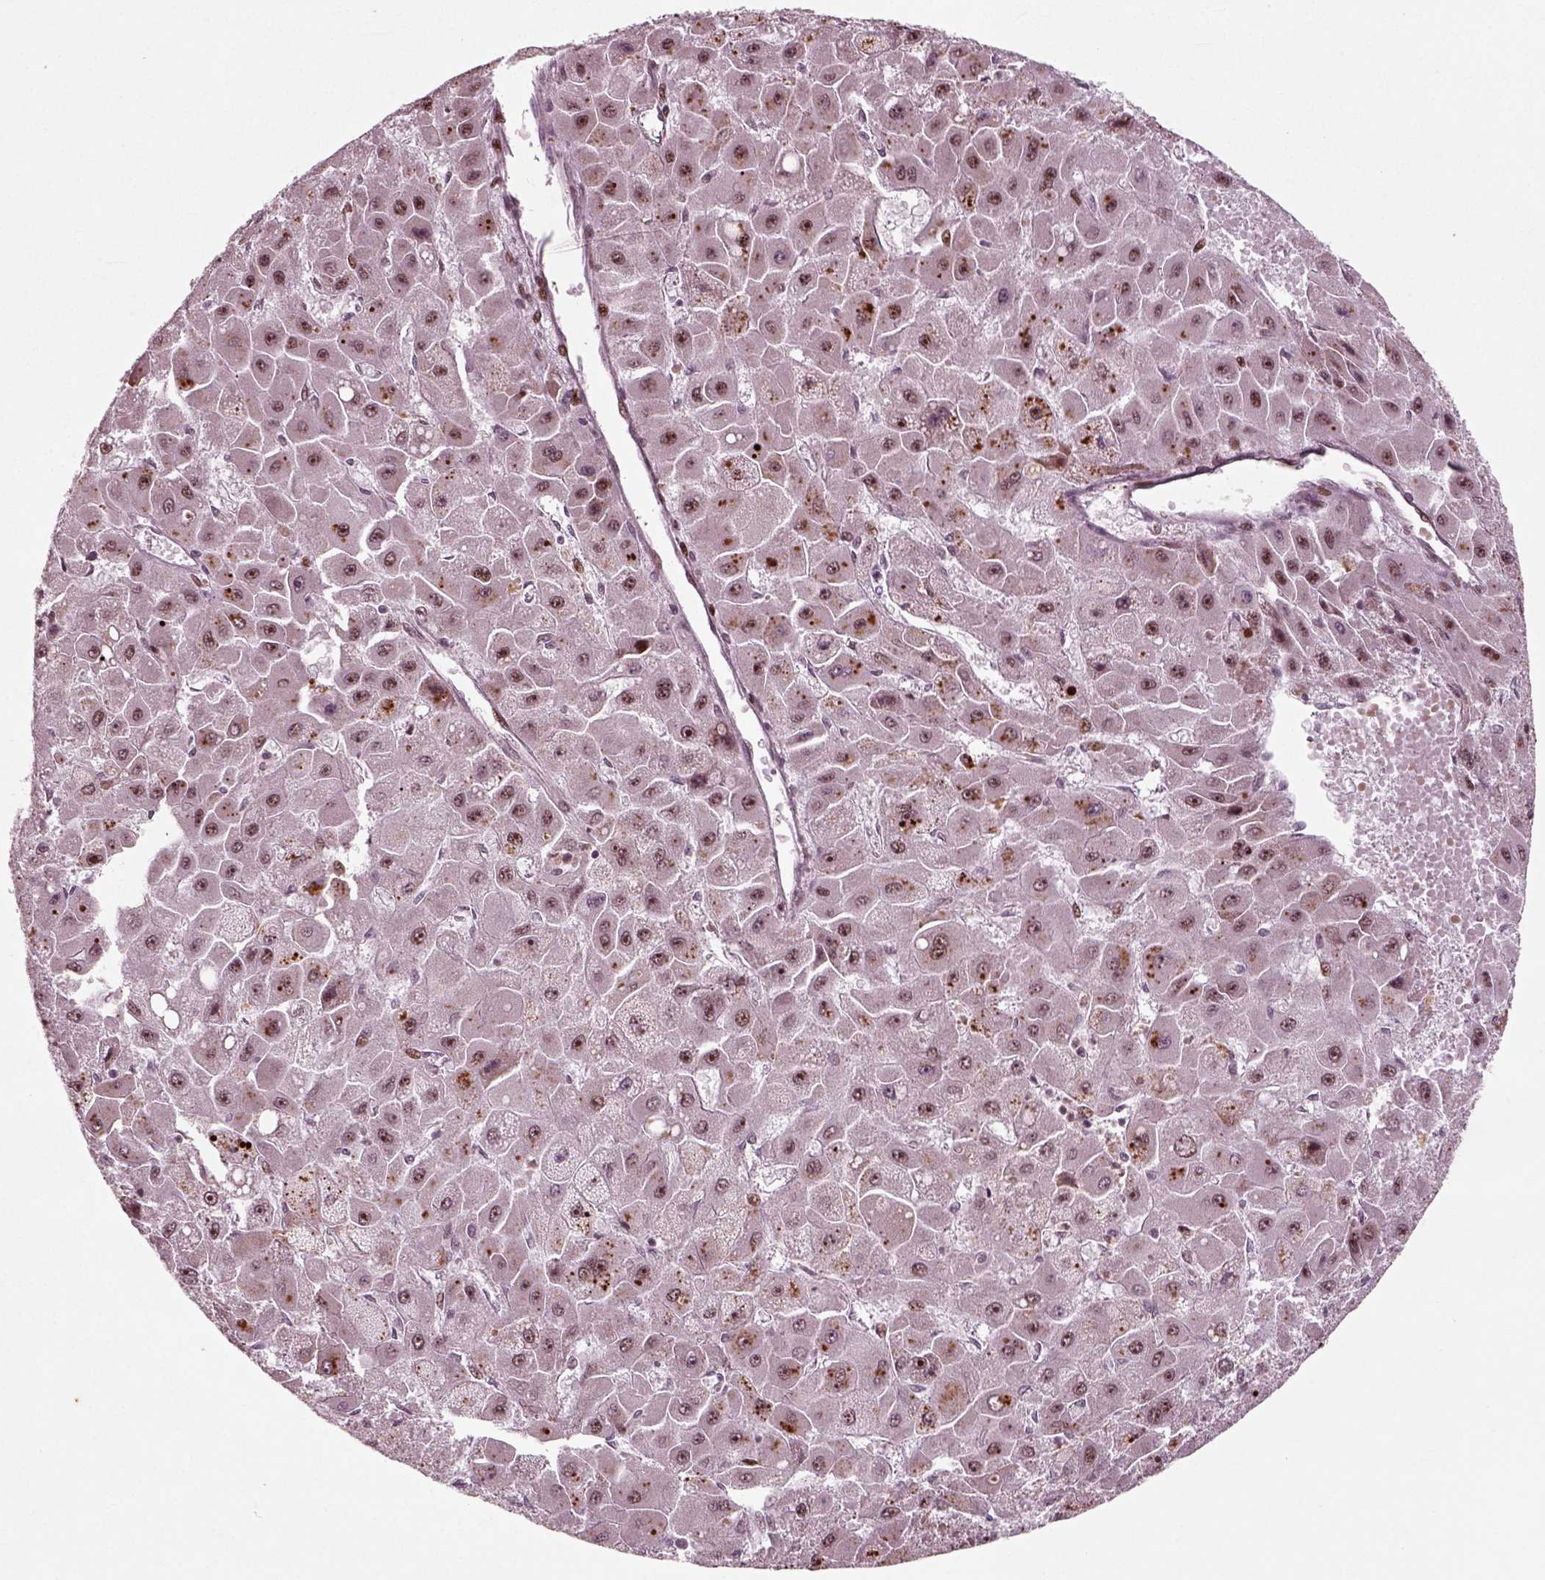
{"staining": {"intensity": "weak", "quantity": "<25%", "location": "nuclear"}, "tissue": "liver cancer", "cell_type": "Tumor cells", "image_type": "cancer", "snomed": [{"axis": "morphology", "description": "Carcinoma, Hepatocellular, NOS"}, {"axis": "topography", "description": "Liver"}], "caption": "High magnification brightfield microscopy of liver hepatocellular carcinoma stained with DAB (brown) and counterstained with hematoxylin (blue): tumor cells show no significant positivity.", "gene": "CDC14A", "patient": {"sex": "female", "age": 25}}